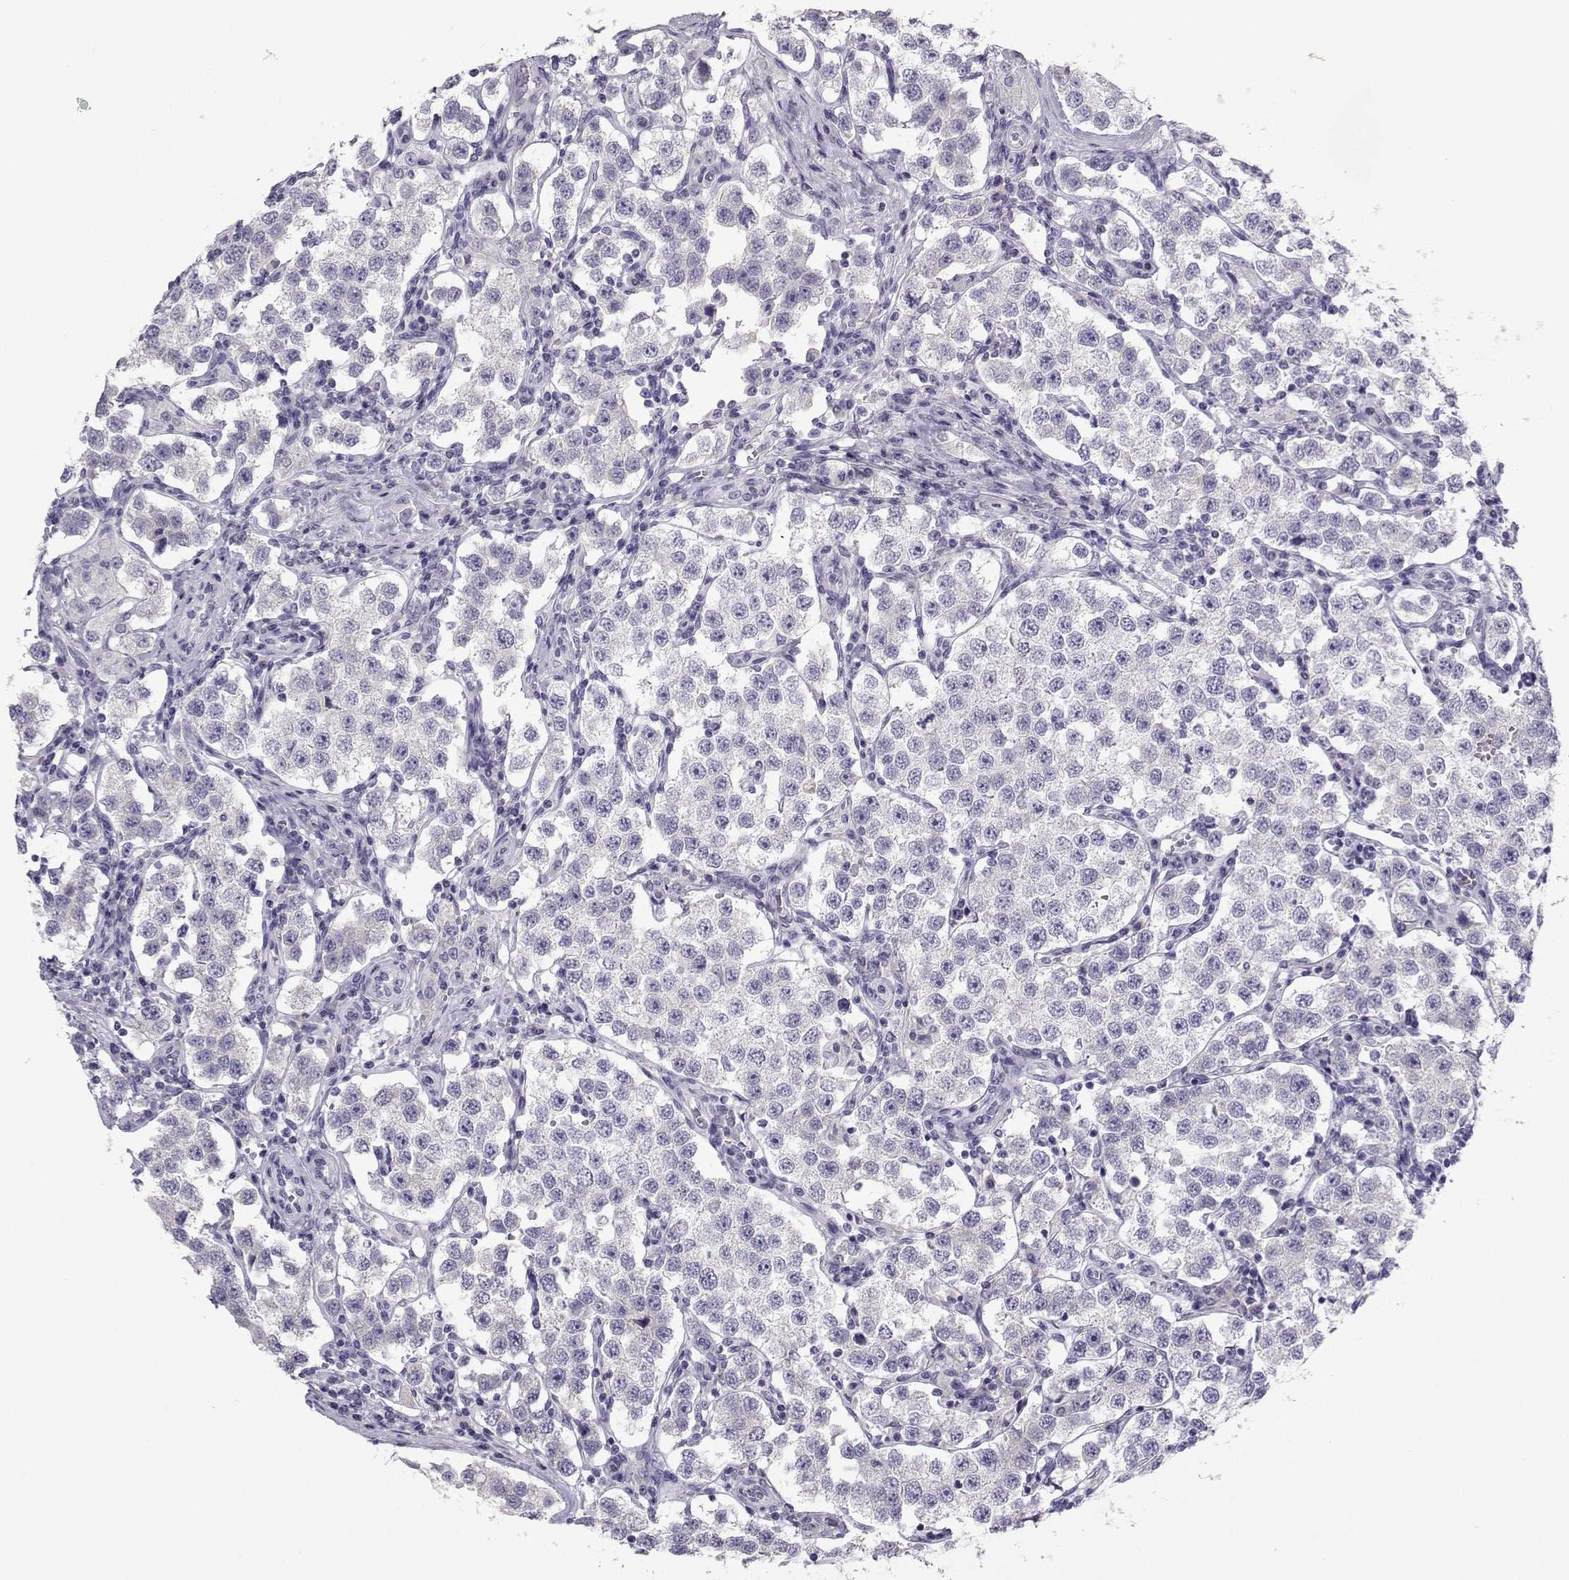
{"staining": {"intensity": "negative", "quantity": "none", "location": "none"}, "tissue": "testis cancer", "cell_type": "Tumor cells", "image_type": "cancer", "snomed": [{"axis": "morphology", "description": "Seminoma, NOS"}, {"axis": "topography", "description": "Testis"}], "caption": "High magnification brightfield microscopy of testis cancer stained with DAB (brown) and counterstained with hematoxylin (blue): tumor cells show no significant positivity.", "gene": "ARMC2", "patient": {"sex": "male", "age": 37}}